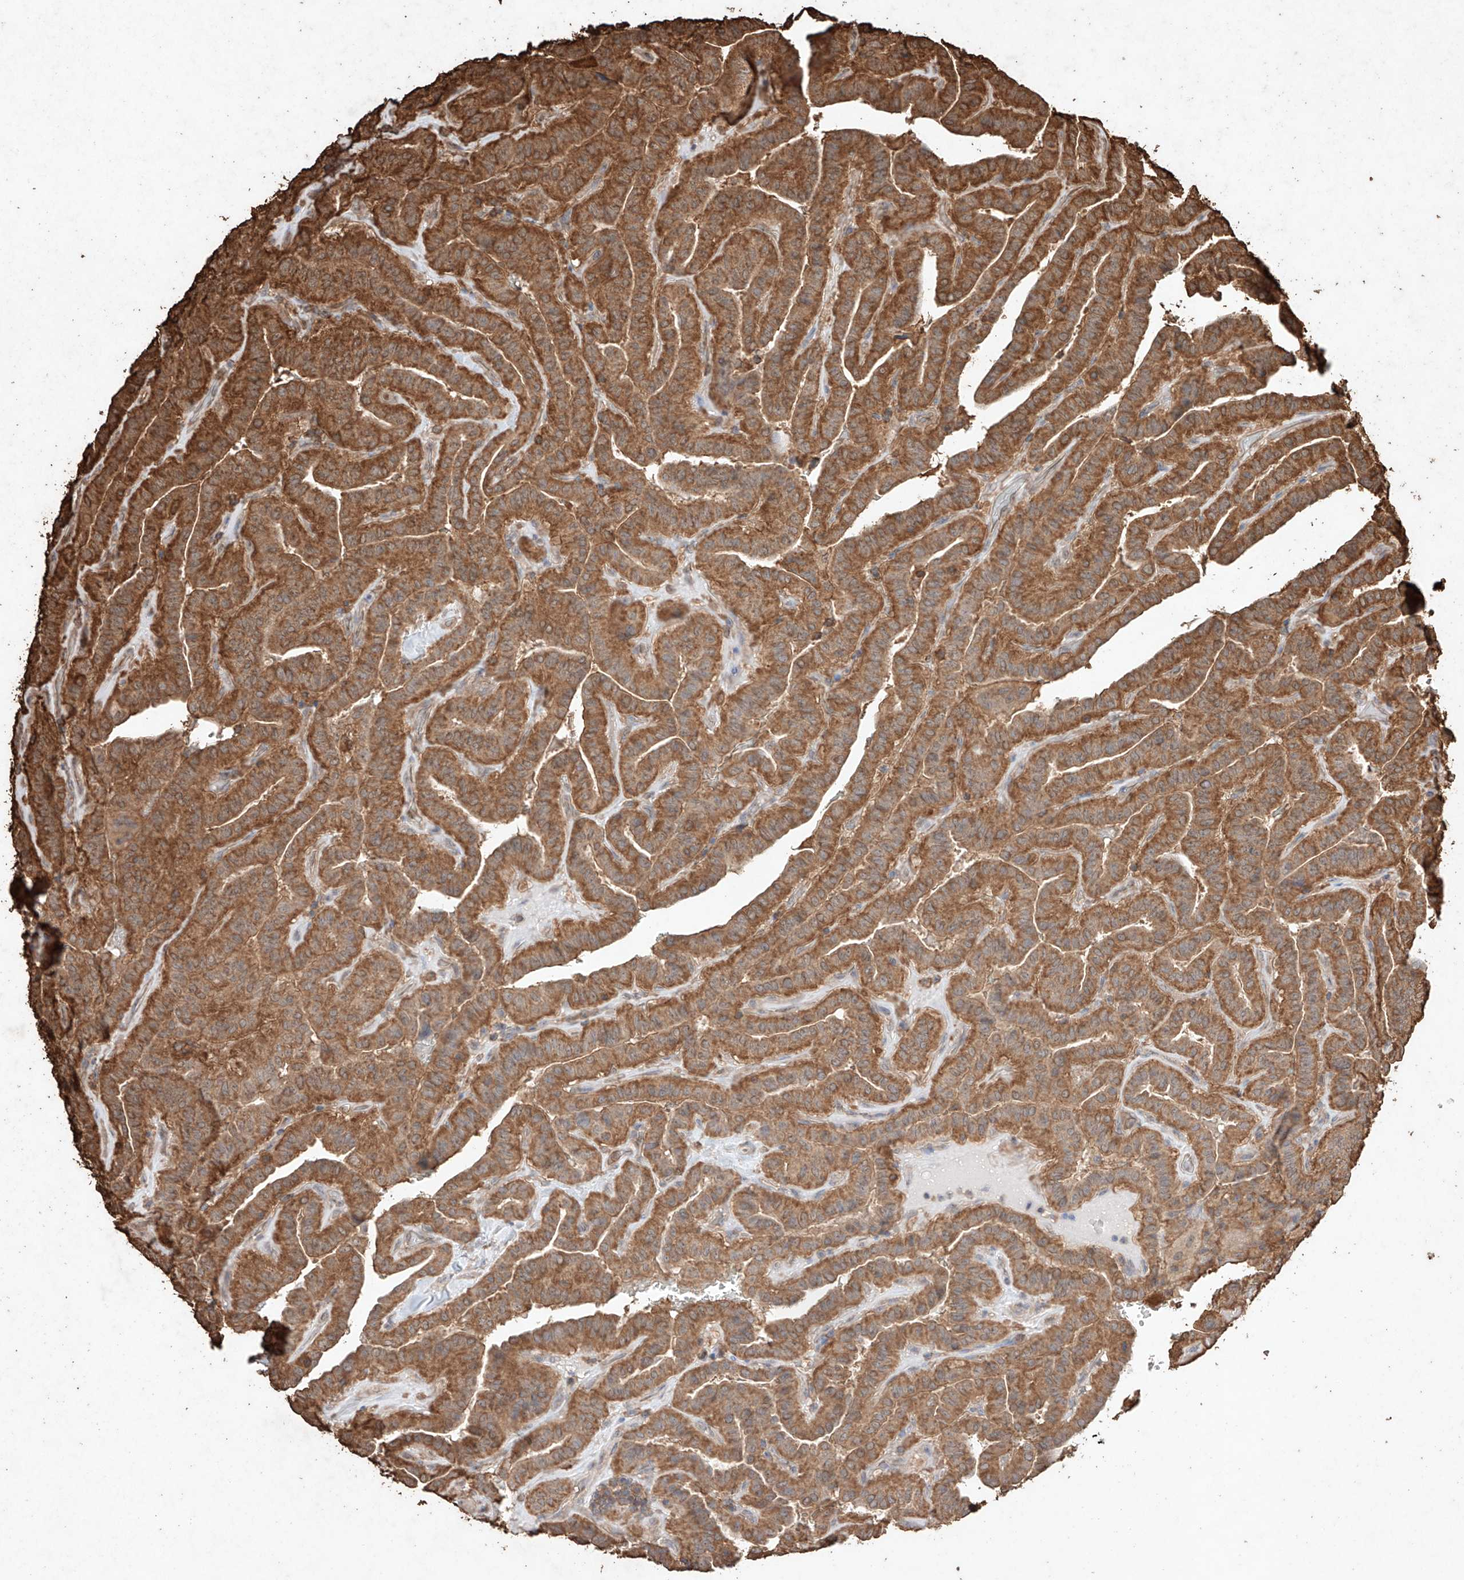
{"staining": {"intensity": "strong", "quantity": ">75%", "location": "cytoplasmic/membranous"}, "tissue": "thyroid cancer", "cell_type": "Tumor cells", "image_type": "cancer", "snomed": [{"axis": "morphology", "description": "Papillary adenocarcinoma, NOS"}, {"axis": "topography", "description": "Thyroid gland"}], "caption": "The immunohistochemical stain highlights strong cytoplasmic/membranous expression in tumor cells of thyroid cancer (papillary adenocarcinoma) tissue. Nuclei are stained in blue.", "gene": "M6PR", "patient": {"sex": "male", "age": 77}}